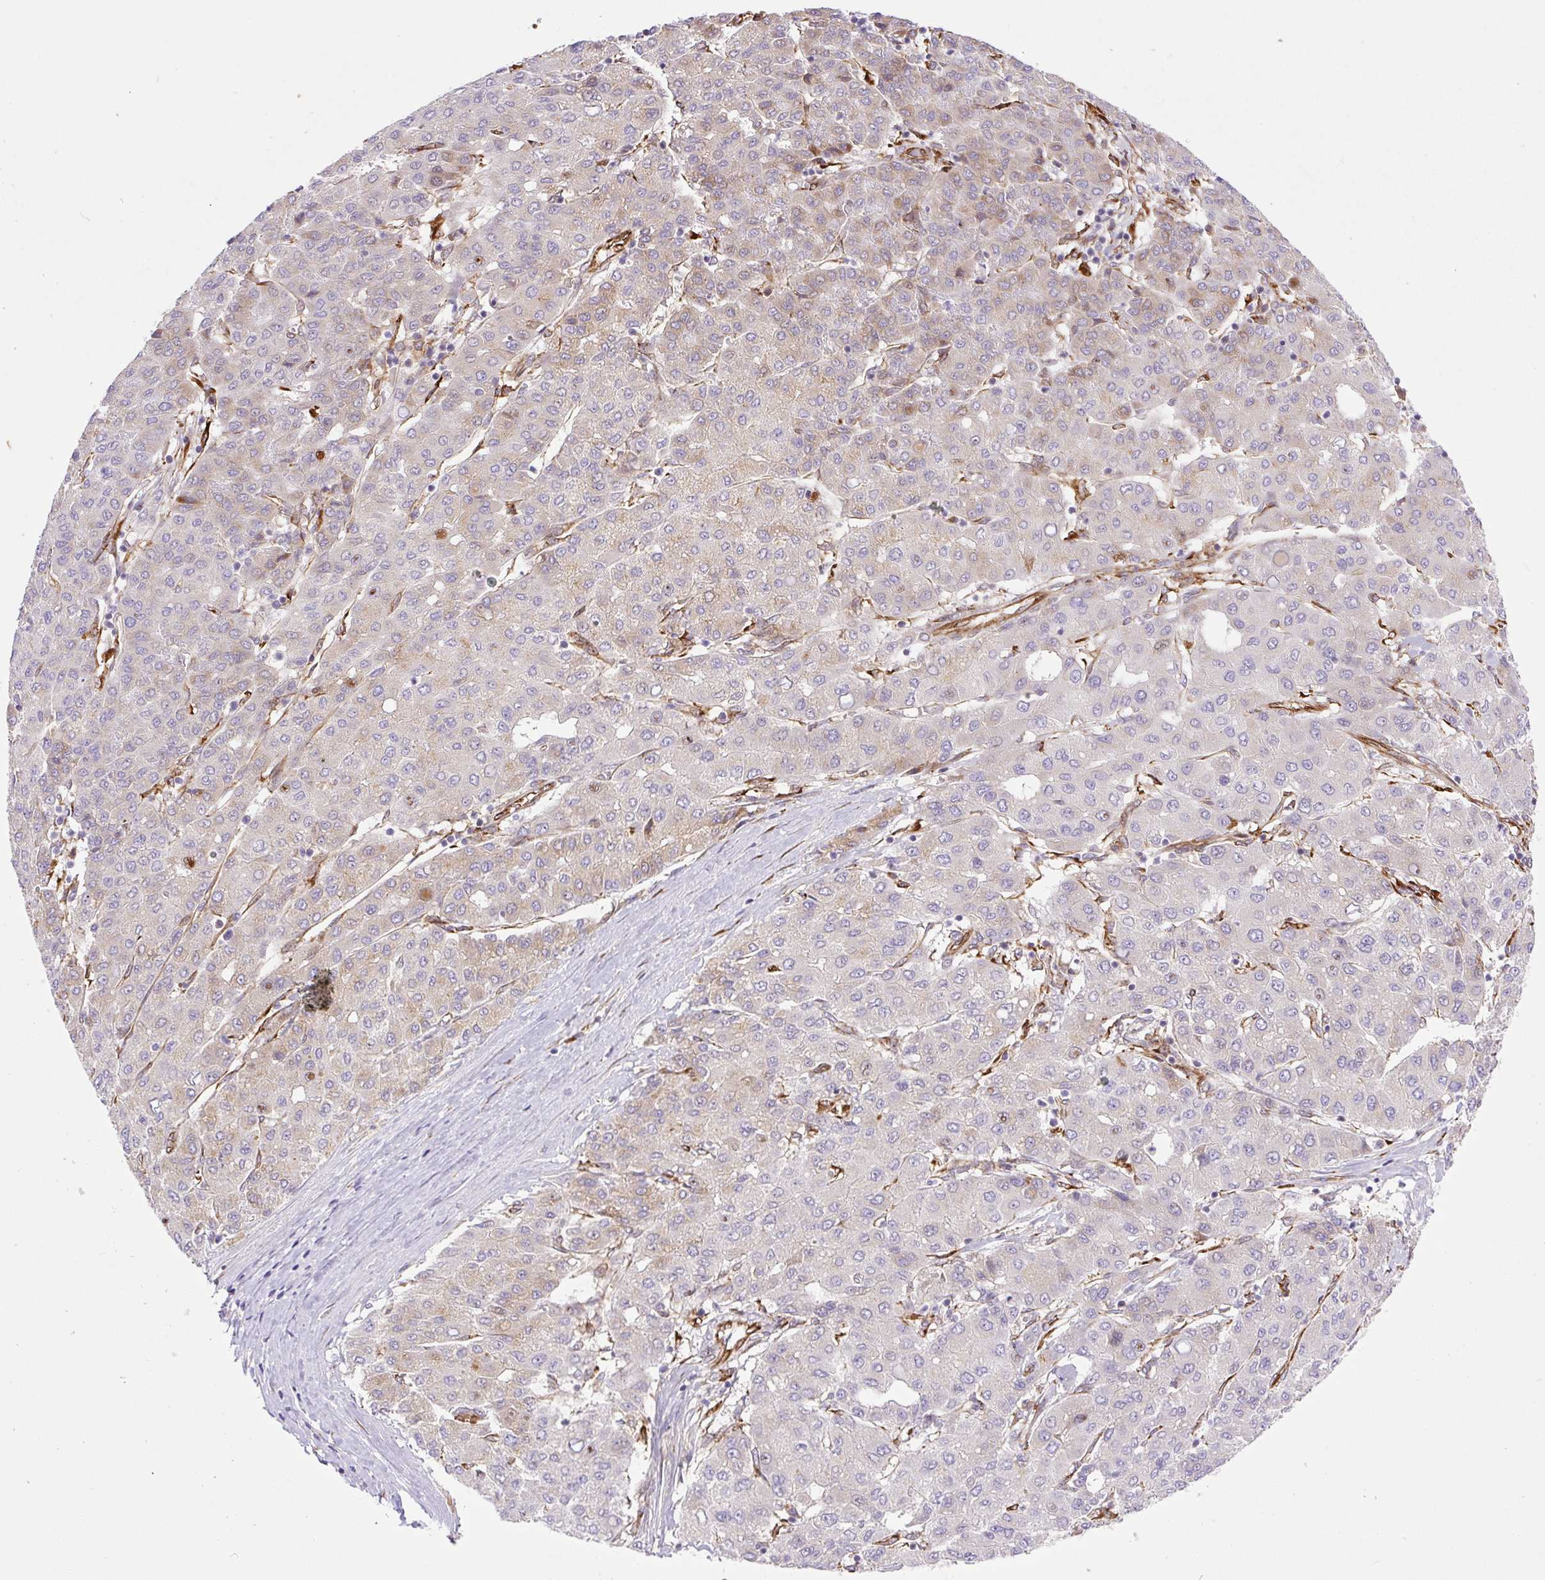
{"staining": {"intensity": "weak", "quantity": "<25%", "location": "cytoplasmic/membranous"}, "tissue": "liver cancer", "cell_type": "Tumor cells", "image_type": "cancer", "snomed": [{"axis": "morphology", "description": "Carcinoma, Hepatocellular, NOS"}, {"axis": "topography", "description": "Liver"}], "caption": "Human liver cancer stained for a protein using immunohistochemistry (IHC) exhibits no expression in tumor cells.", "gene": "RAB30", "patient": {"sex": "male", "age": 65}}